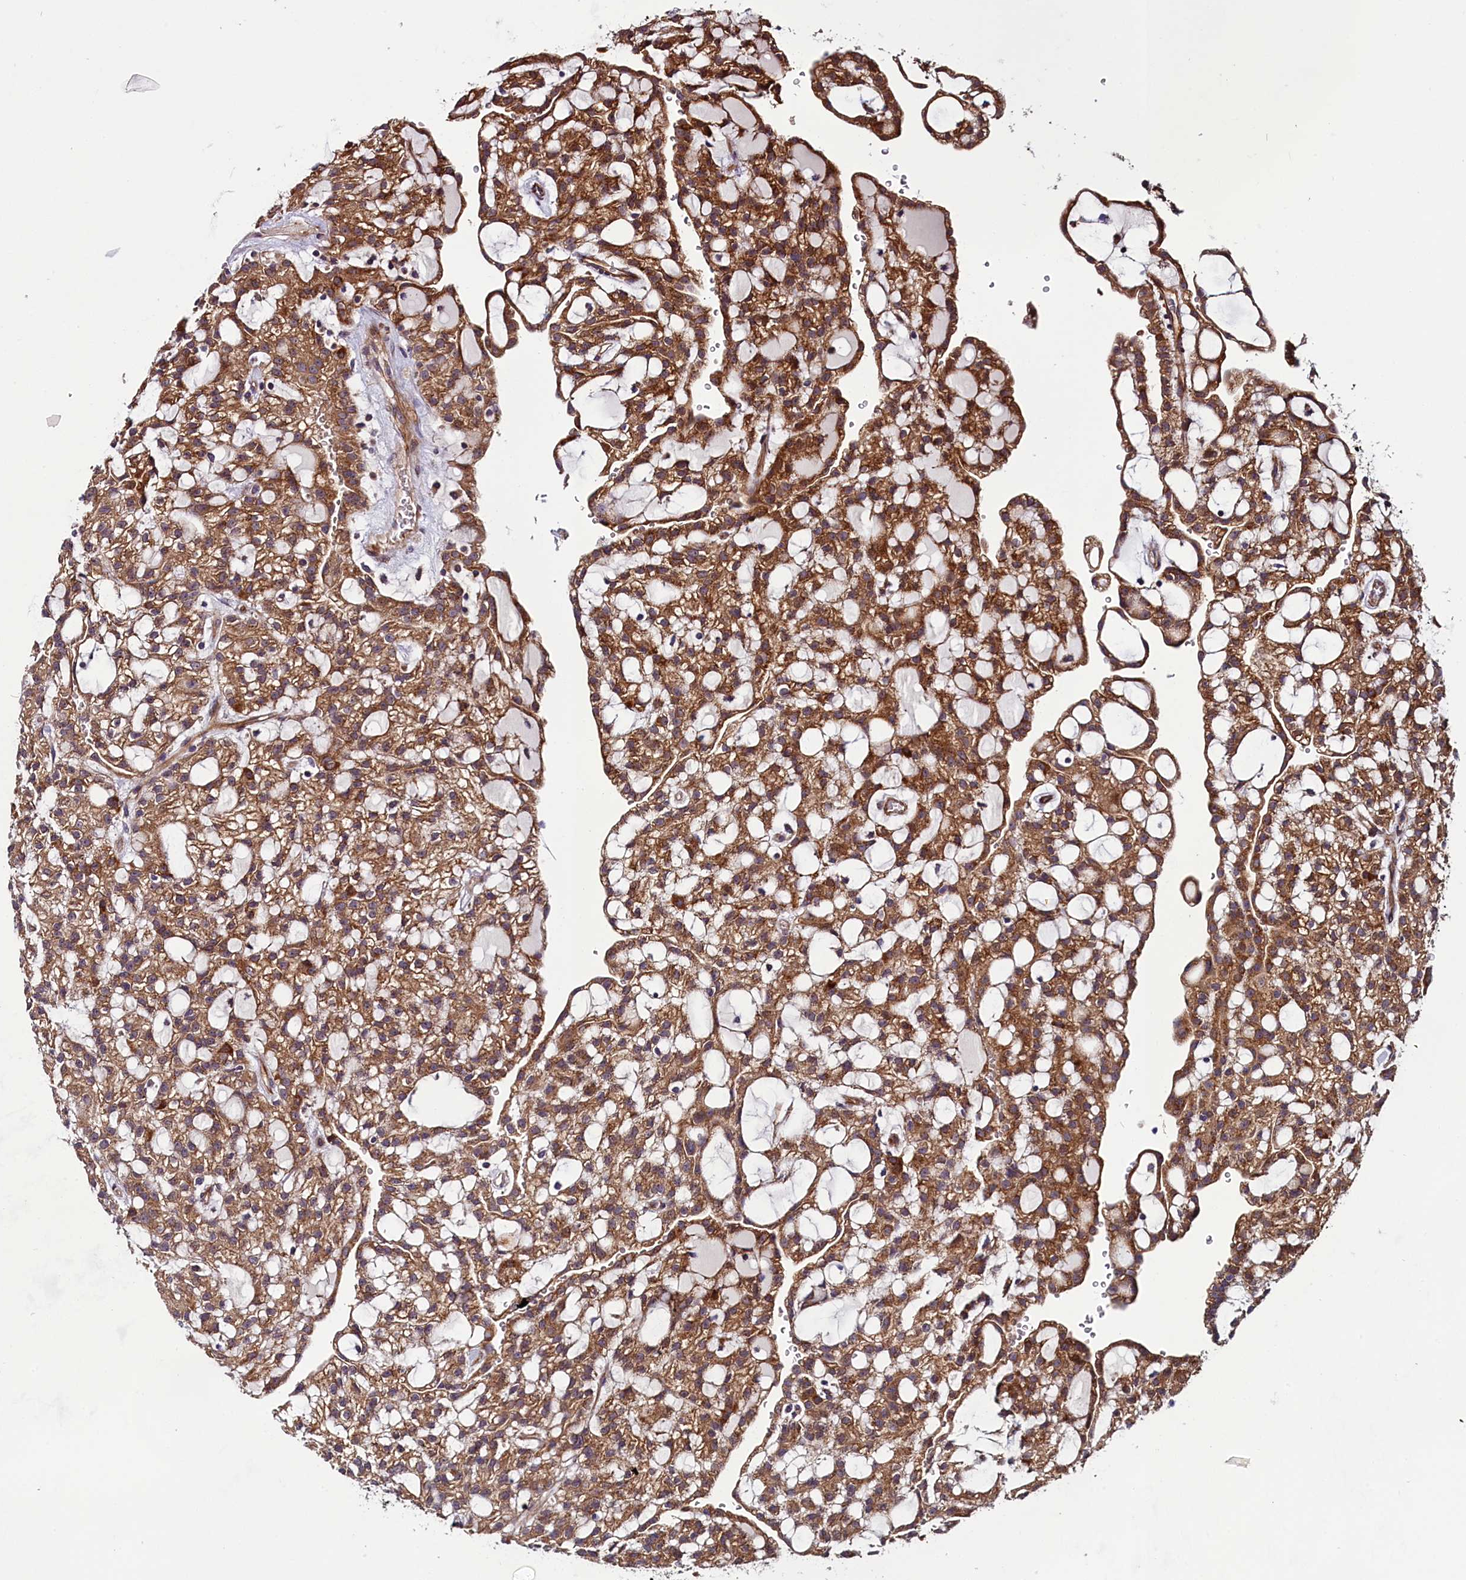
{"staining": {"intensity": "moderate", "quantity": ">75%", "location": "cytoplasmic/membranous"}, "tissue": "renal cancer", "cell_type": "Tumor cells", "image_type": "cancer", "snomed": [{"axis": "morphology", "description": "Adenocarcinoma, NOS"}, {"axis": "topography", "description": "Kidney"}], "caption": "Protein analysis of adenocarcinoma (renal) tissue shows moderate cytoplasmic/membranous expression in about >75% of tumor cells.", "gene": "RPUSD2", "patient": {"sex": "male", "age": 63}}